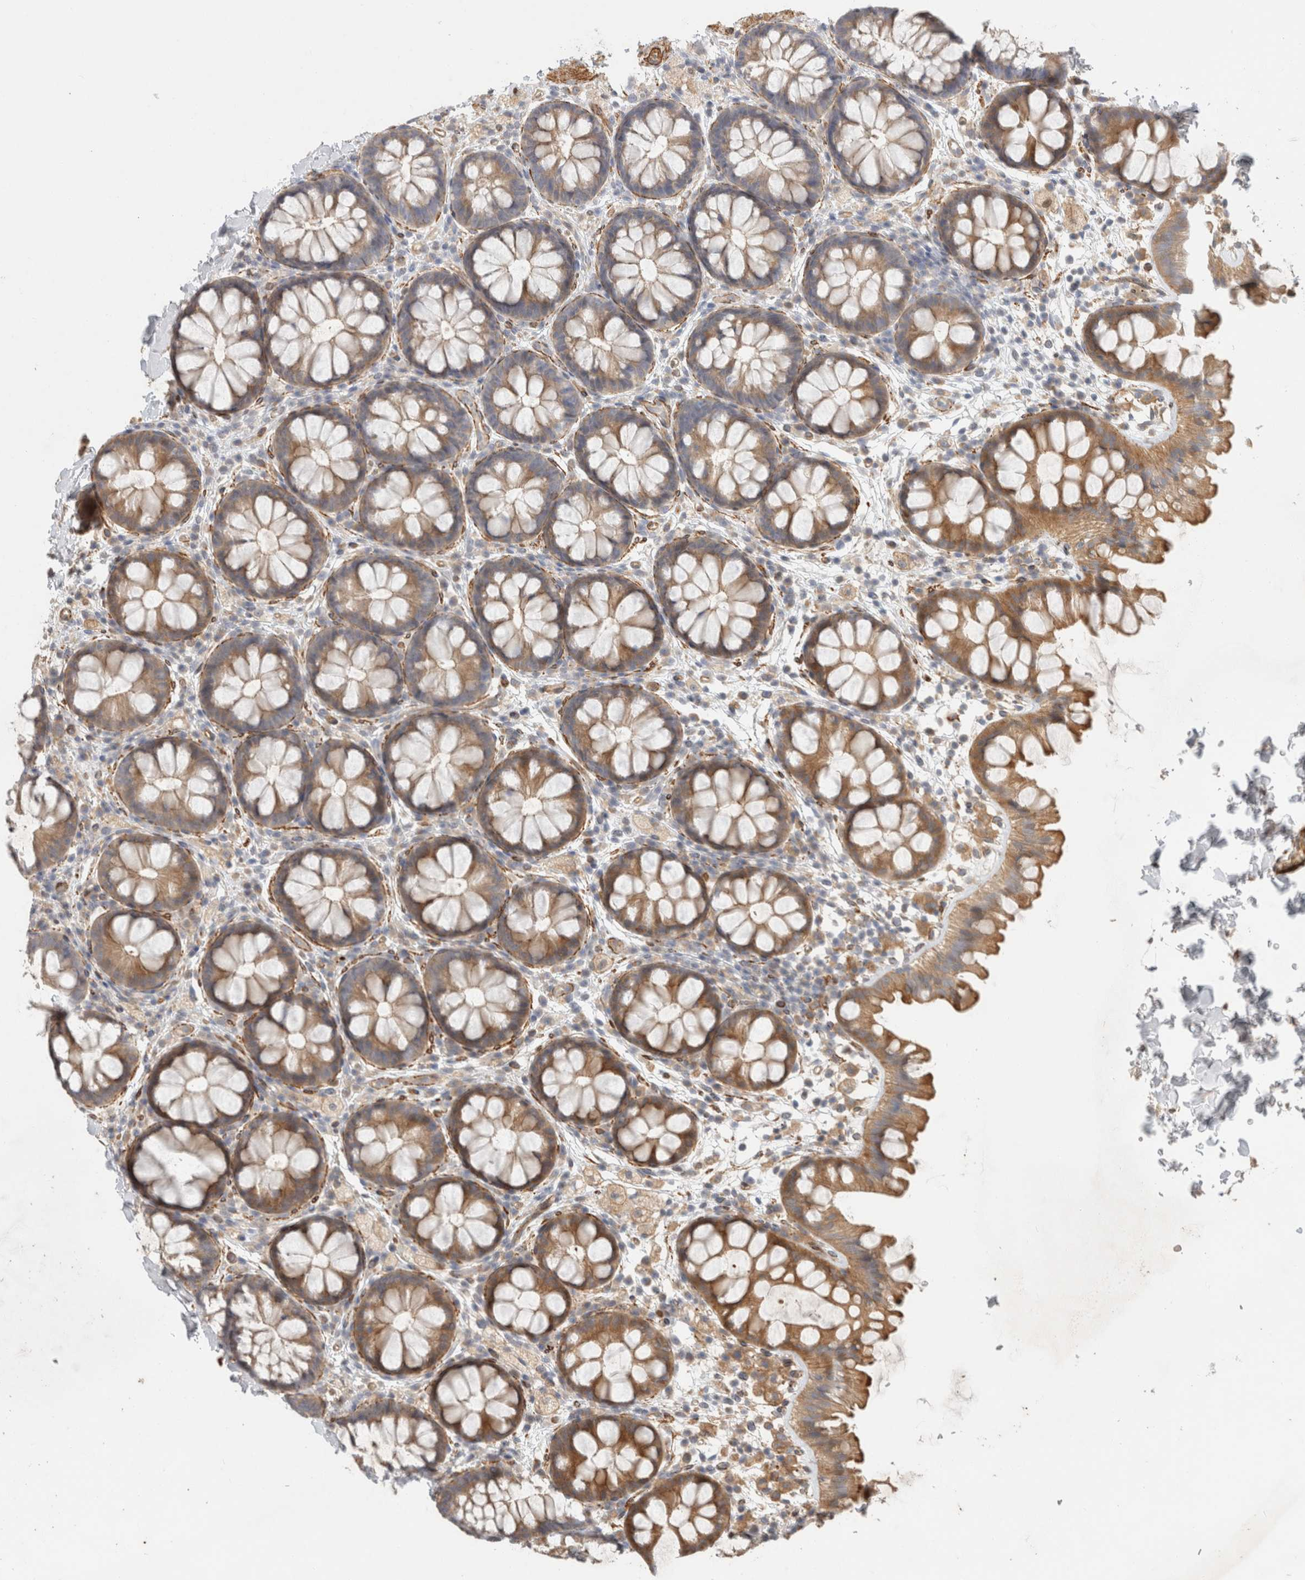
{"staining": {"intensity": "moderate", "quantity": ">75%", "location": "cytoplasmic/membranous"}, "tissue": "colon", "cell_type": "Endothelial cells", "image_type": "normal", "snomed": [{"axis": "morphology", "description": "Normal tissue, NOS"}, {"axis": "topography", "description": "Colon"}], "caption": "Moderate cytoplasmic/membranous expression for a protein is seen in approximately >75% of endothelial cells of unremarkable colon using IHC.", "gene": "SIPA1L2", "patient": {"sex": "female", "age": 62}}